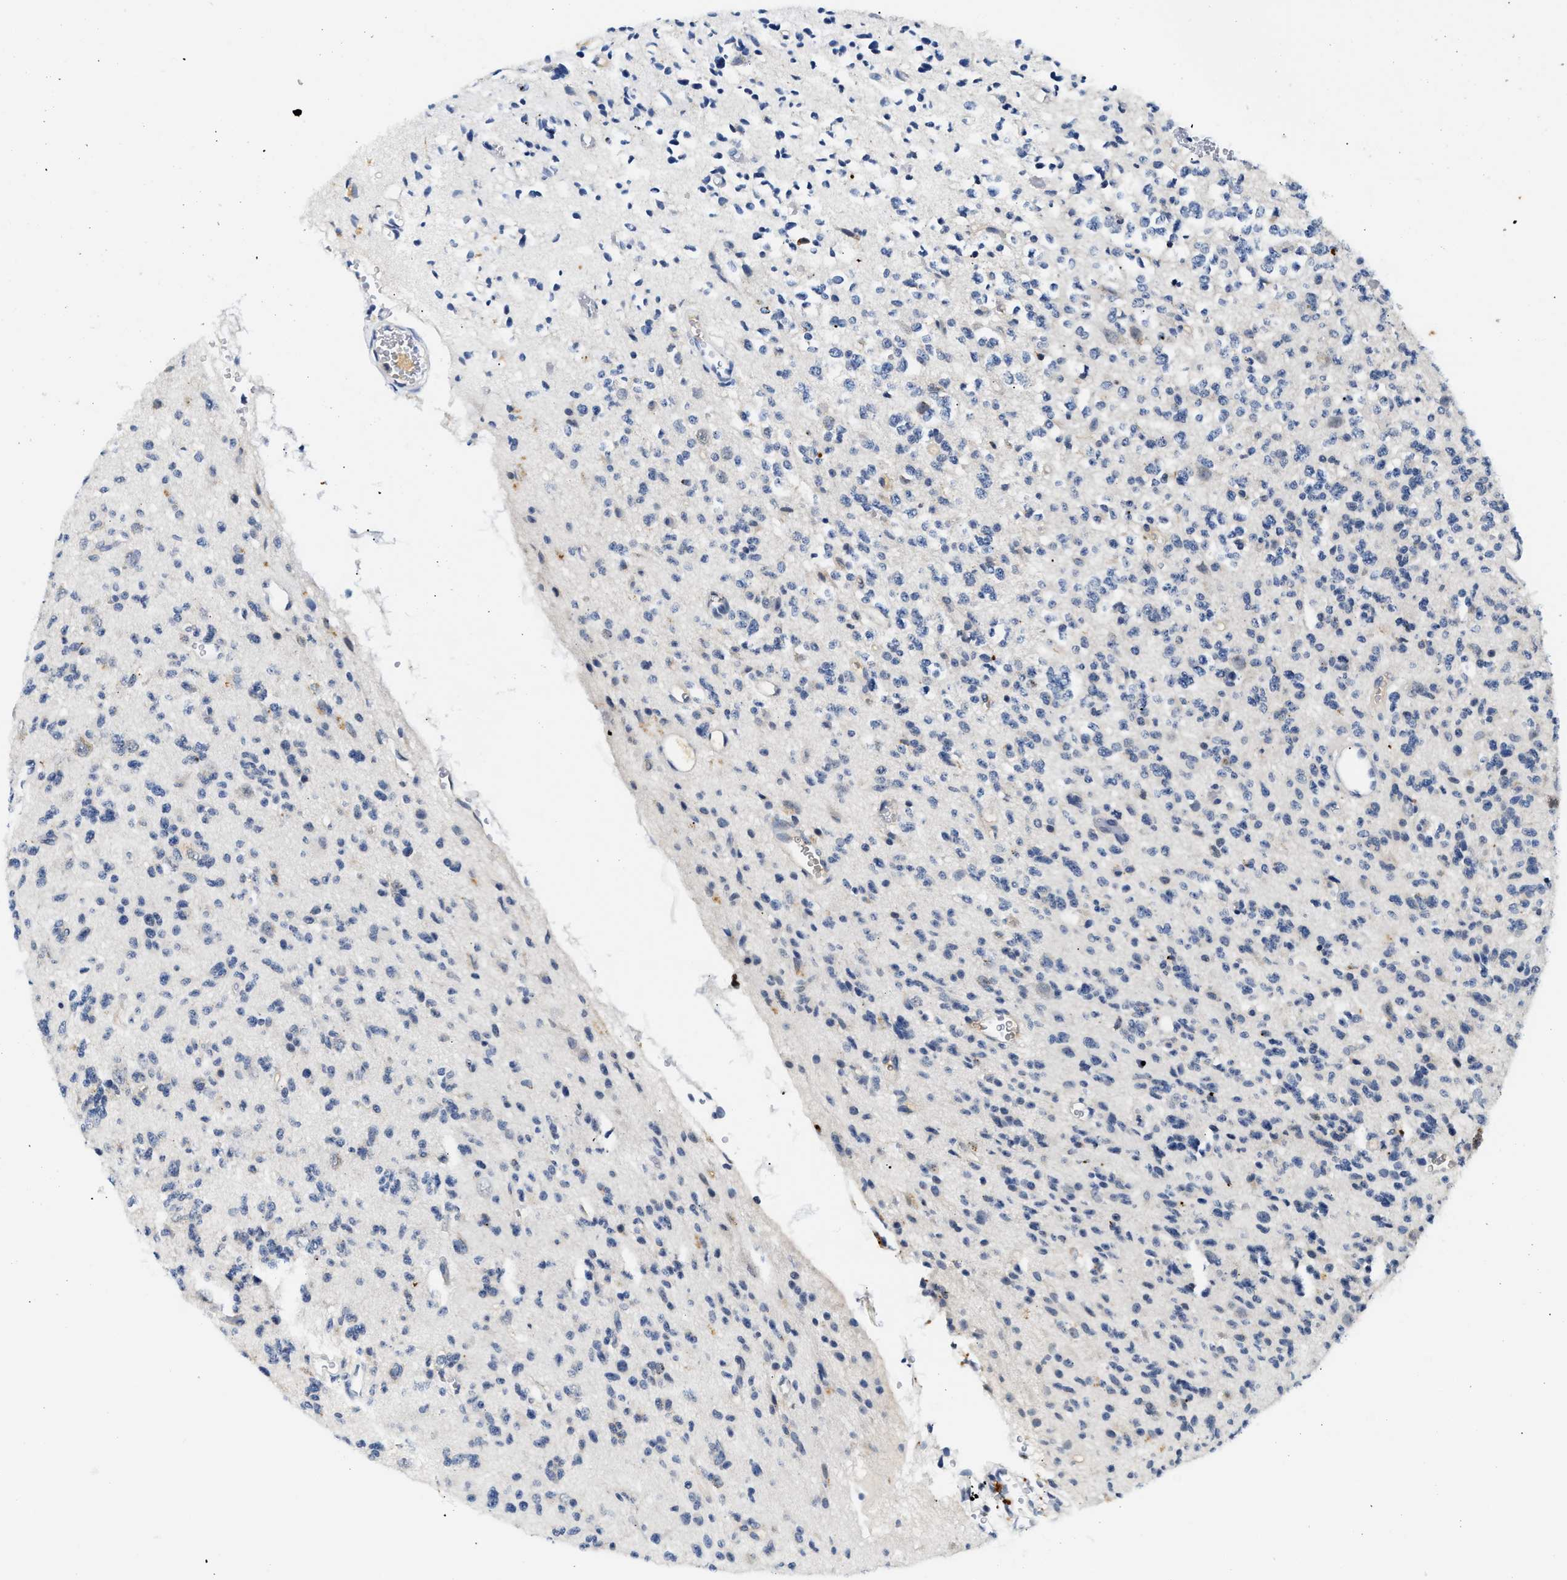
{"staining": {"intensity": "negative", "quantity": "none", "location": "none"}, "tissue": "glioma", "cell_type": "Tumor cells", "image_type": "cancer", "snomed": [{"axis": "morphology", "description": "Glioma, malignant, Low grade"}, {"axis": "topography", "description": "Brain"}], "caption": "IHC histopathology image of neoplastic tissue: malignant low-grade glioma stained with DAB demonstrates no significant protein expression in tumor cells.", "gene": "MED22", "patient": {"sex": "male", "age": 38}}